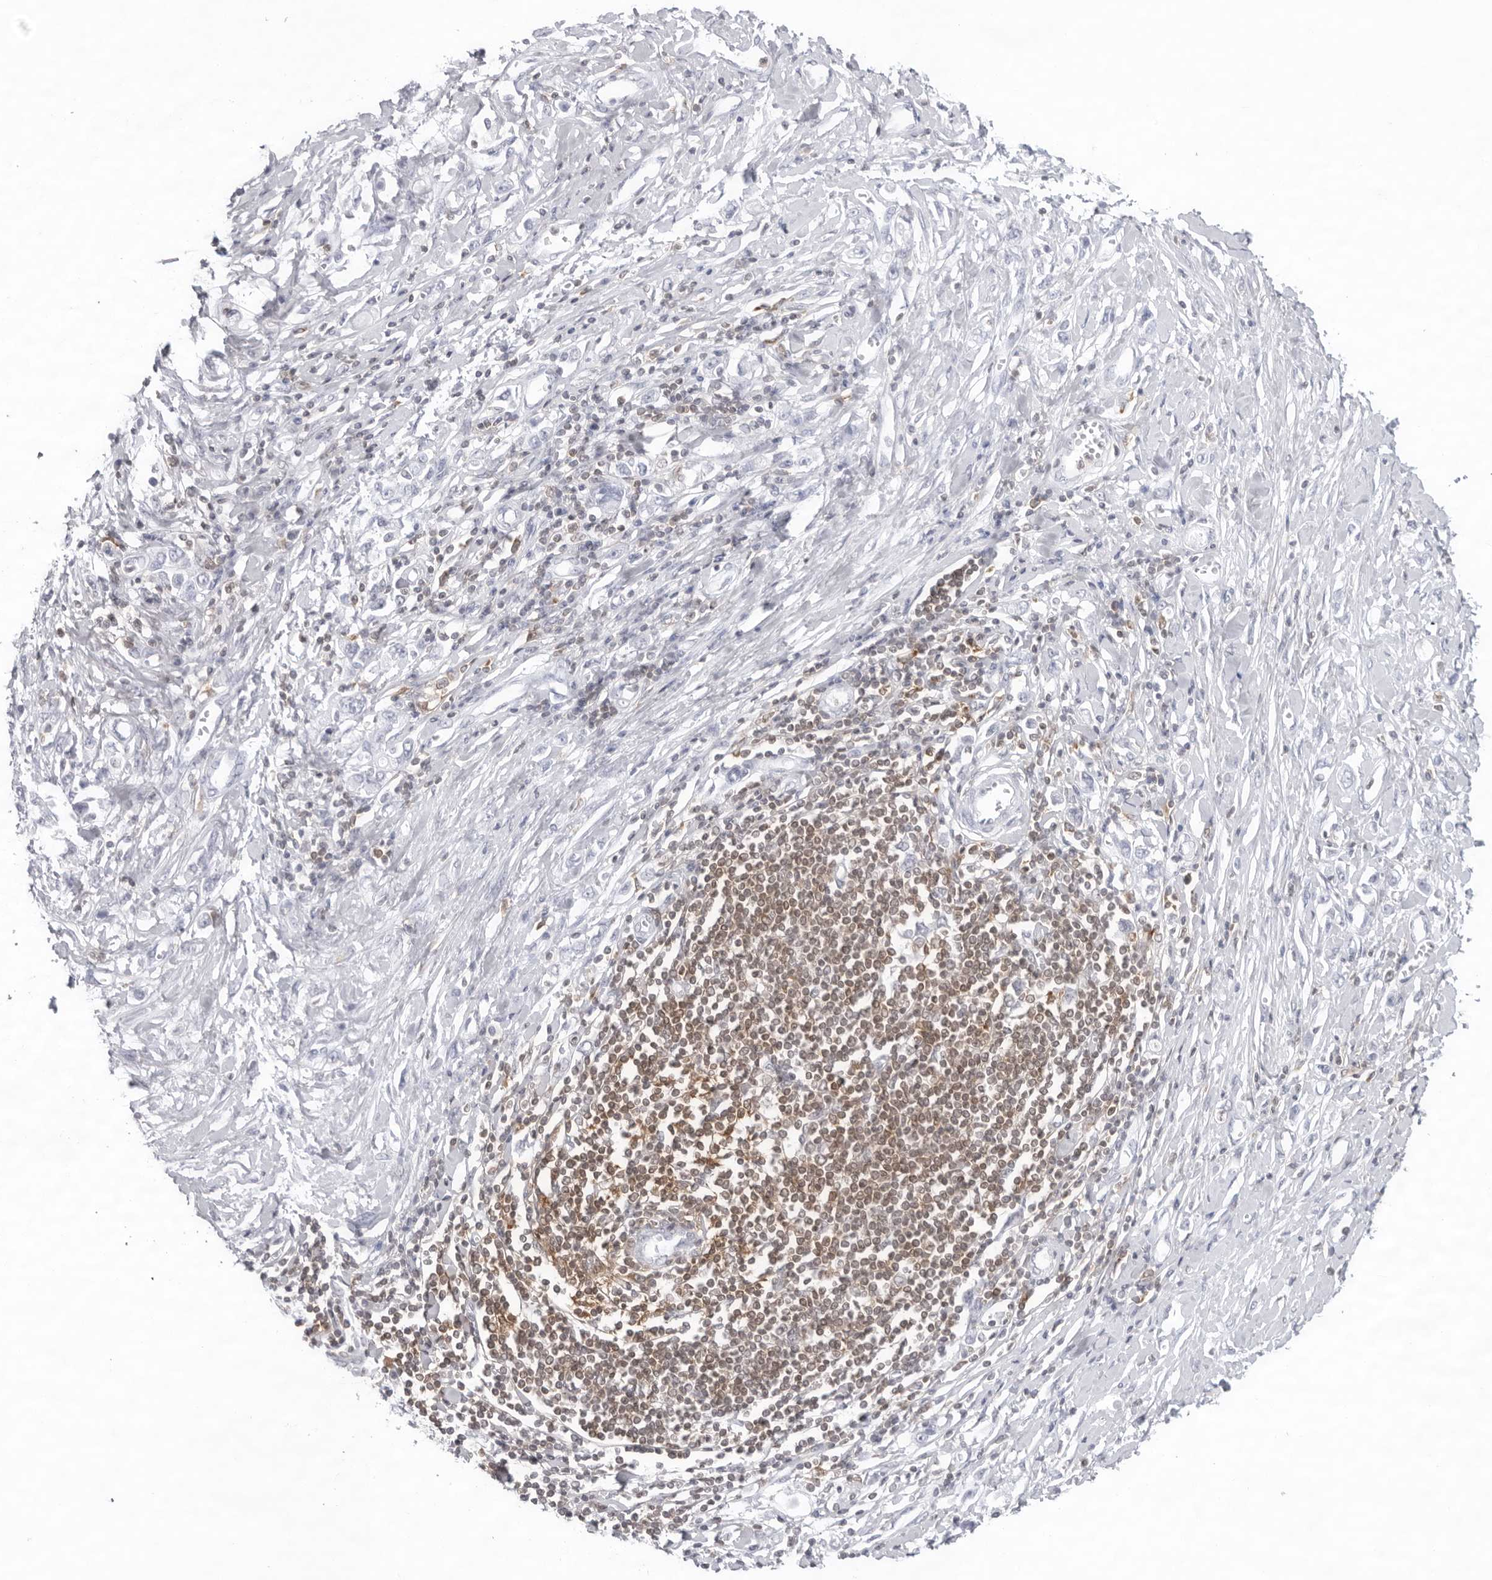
{"staining": {"intensity": "negative", "quantity": "none", "location": "none"}, "tissue": "stomach cancer", "cell_type": "Tumor cells", "image_type": "cancer", "snomed": [{"axis": "morphology", "description": "Adenocarcinoma, NOS"}, {"axis": "topography", "description": "Stomach"}], "caption": "The photomicrograph demonstrates no staining of tumor cells in stomach cancer.", "gene": "FMNL1", "patient": {"sex": "female", "age": 76}}